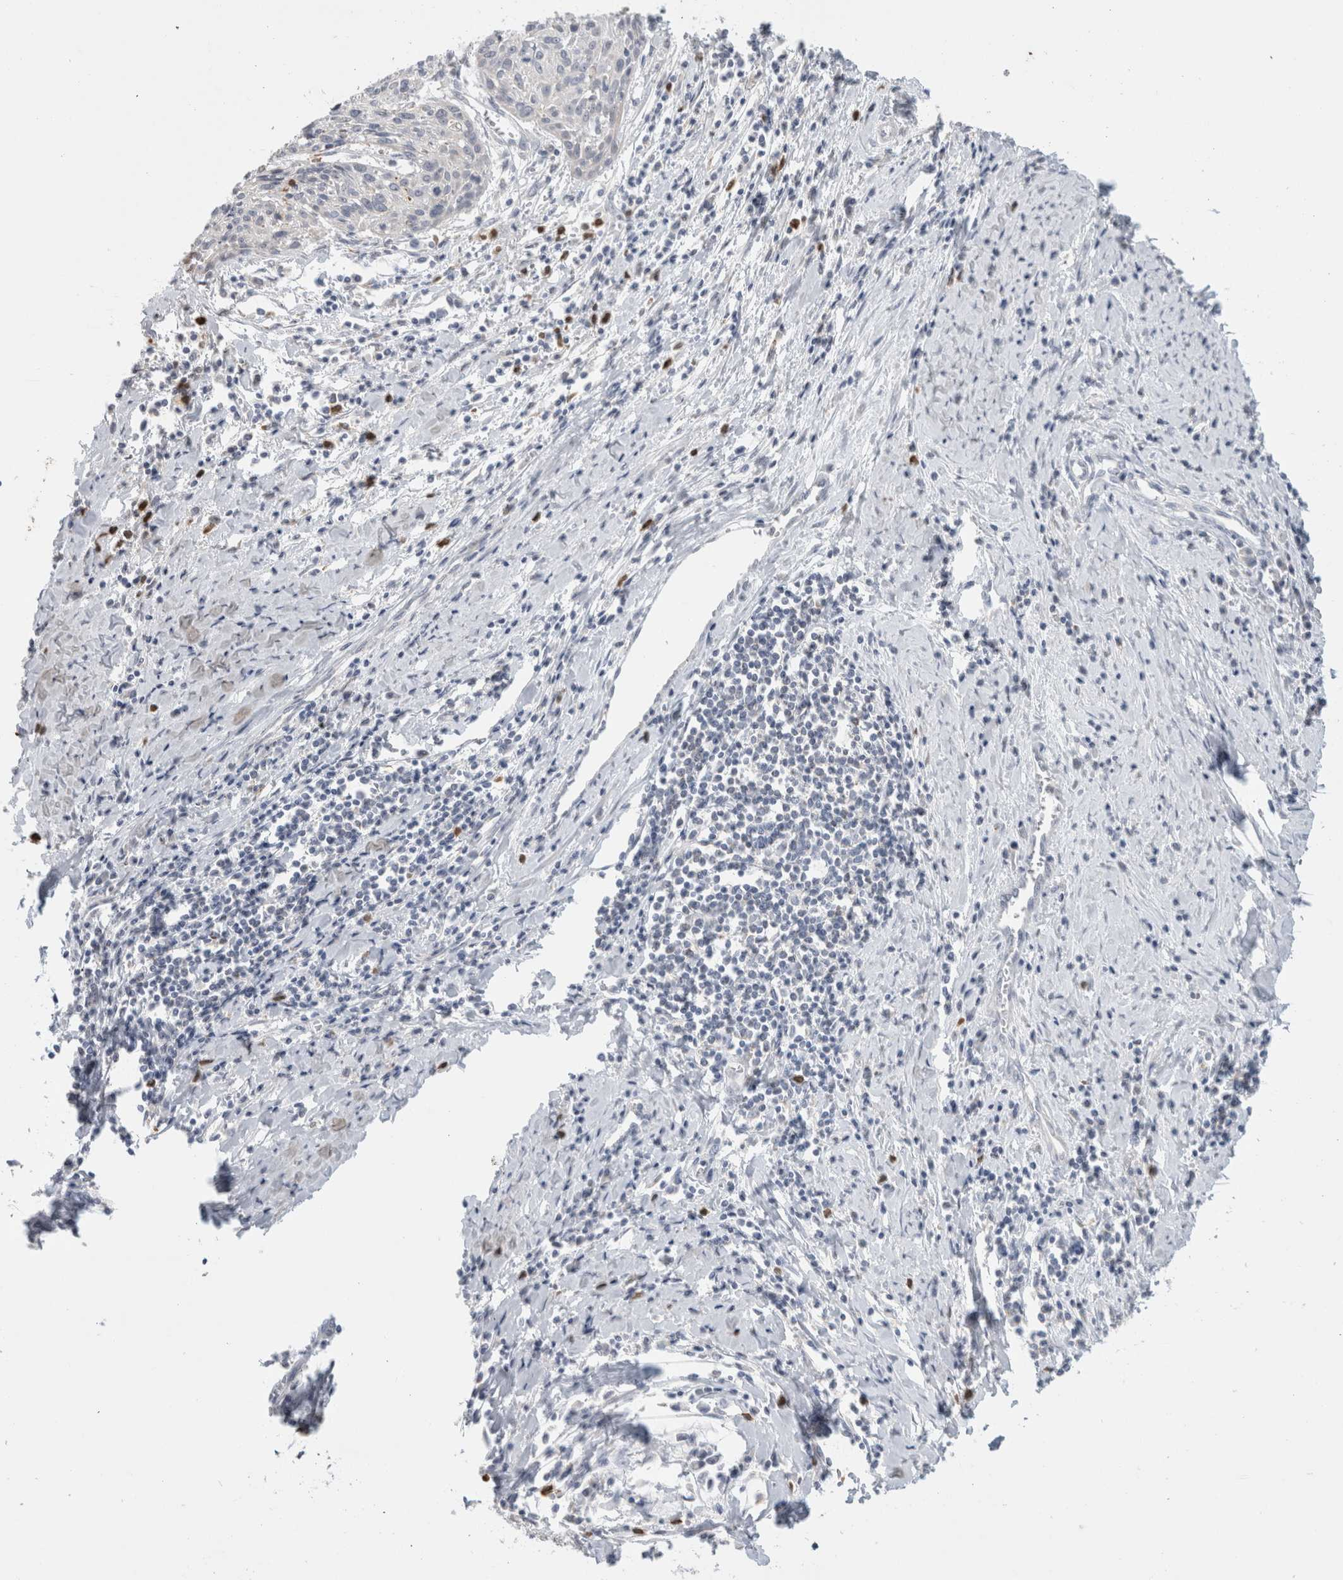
{"staining": {"intensity": "negative", "quantity": "none", "location": "none"}, "tissue": "cervical cancer", "cell_type": "Tumor cells", "image_type": "cancer", "snomed": [{"axis": "morphology", "description": "Squamous cell carcinoma, NOS"}, {"axis": "topography", "description": "Cervix"}], "caption": "This is a histopathology image of immunohistochemistry (IHC) staining of squamous cell carcinoma (cervical), which shows no positivity in tumor cells.", "gene": "AGMAT", "patient": {"sex": "female", "age": 51}}